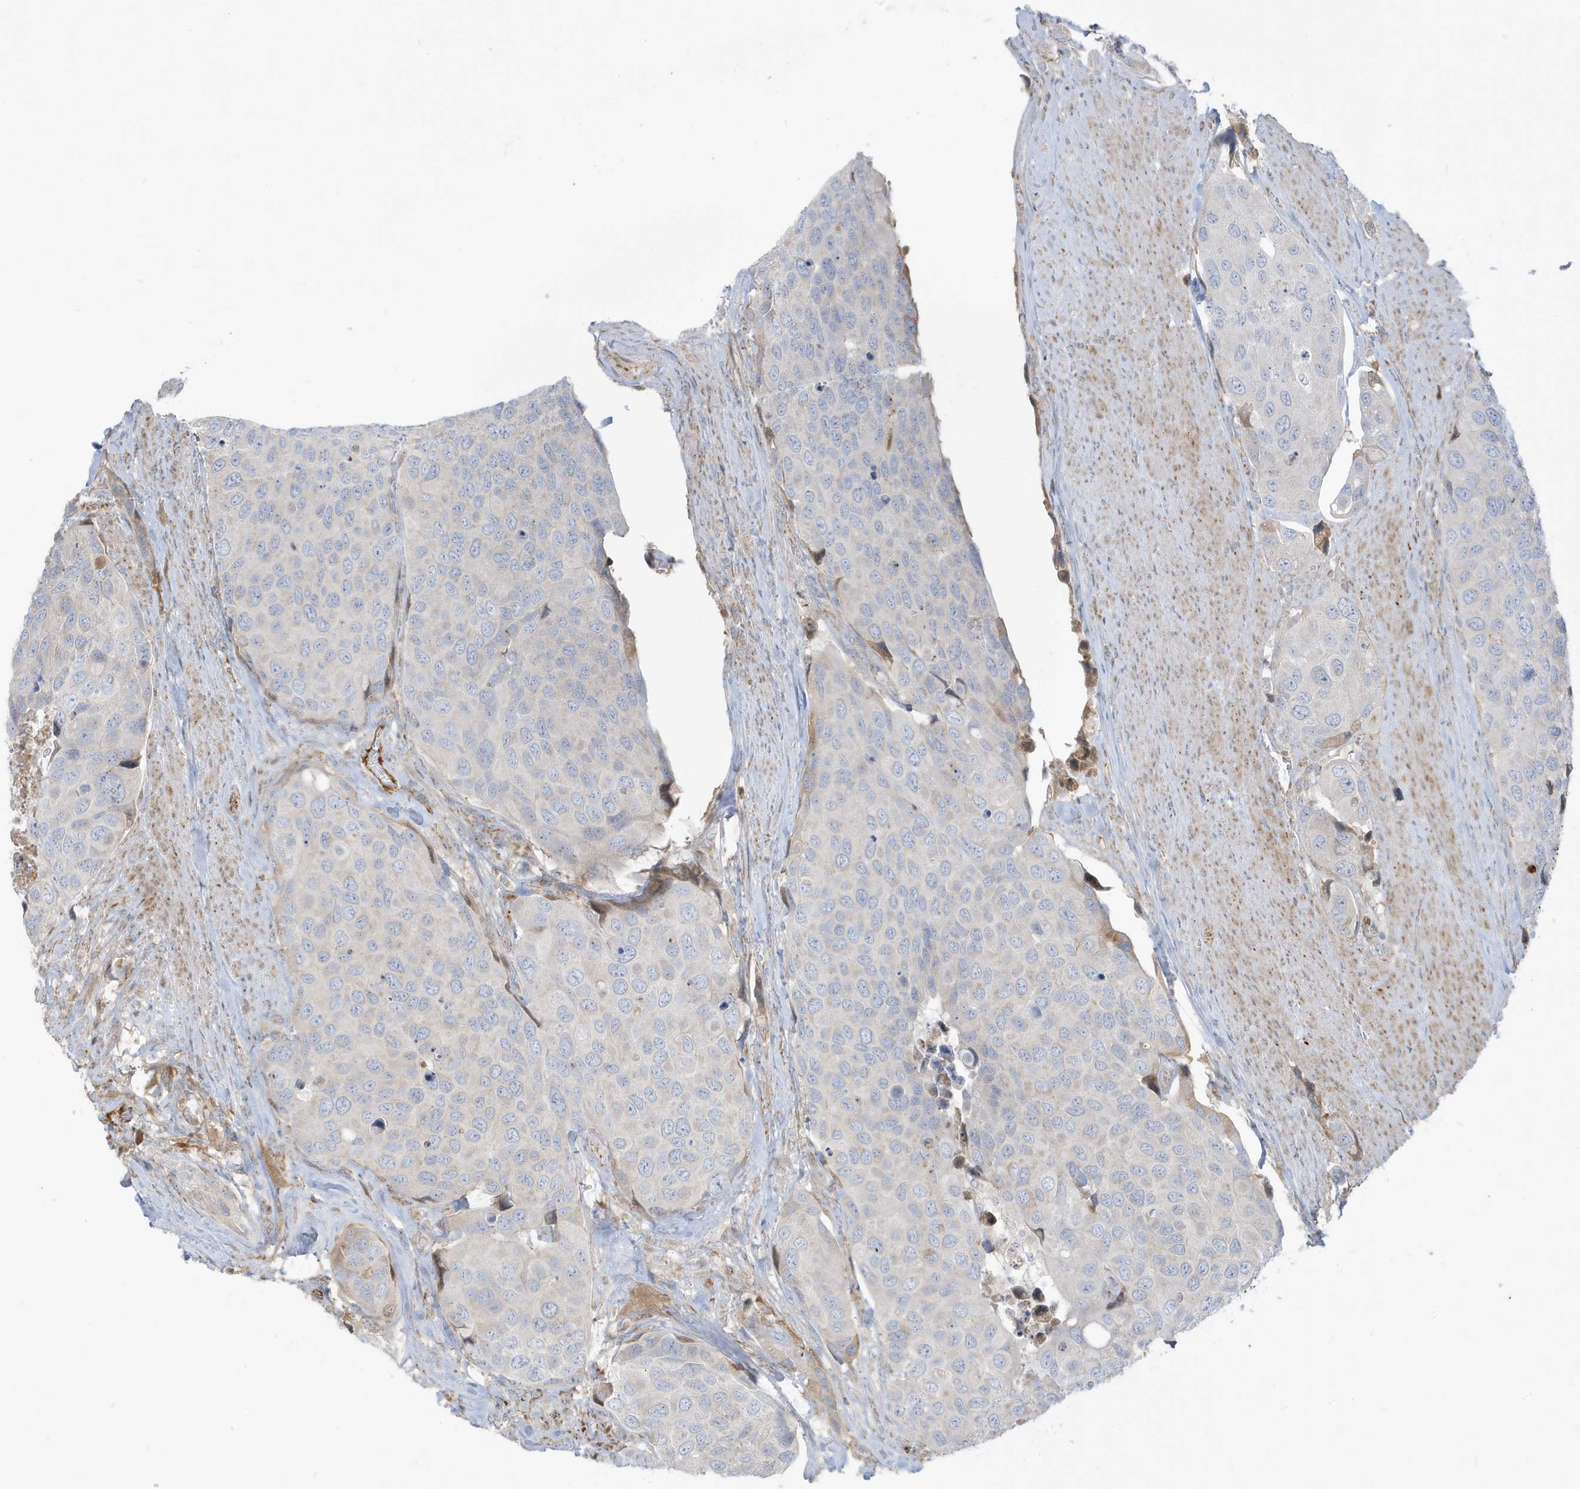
{"staining": {"intensity": "negative", "quantity": "none", "location": "none"}, "tissue": "urothelial cancer", "cell_type": "Tumor cells", "image_type": "cancer", "snomed": [{"axis": "morphology", "description": "Urothelial carcinoma, High grade"}, {"axis": "topography", "description": "Urinary bladder"}], "caption": "High magnification brightfield microscopy of urothelial cancer stained with DAB (brown) and counterstained with hematoxylin (blue): tumor cells show no significant staining. (Brightfield microscopy of DAB (3,3'-diaminobenzidine) immunohistochemistry (IHC) at high magnification).", "gene": "IFT57", "patient": {"sex": "male", "age": 74}}